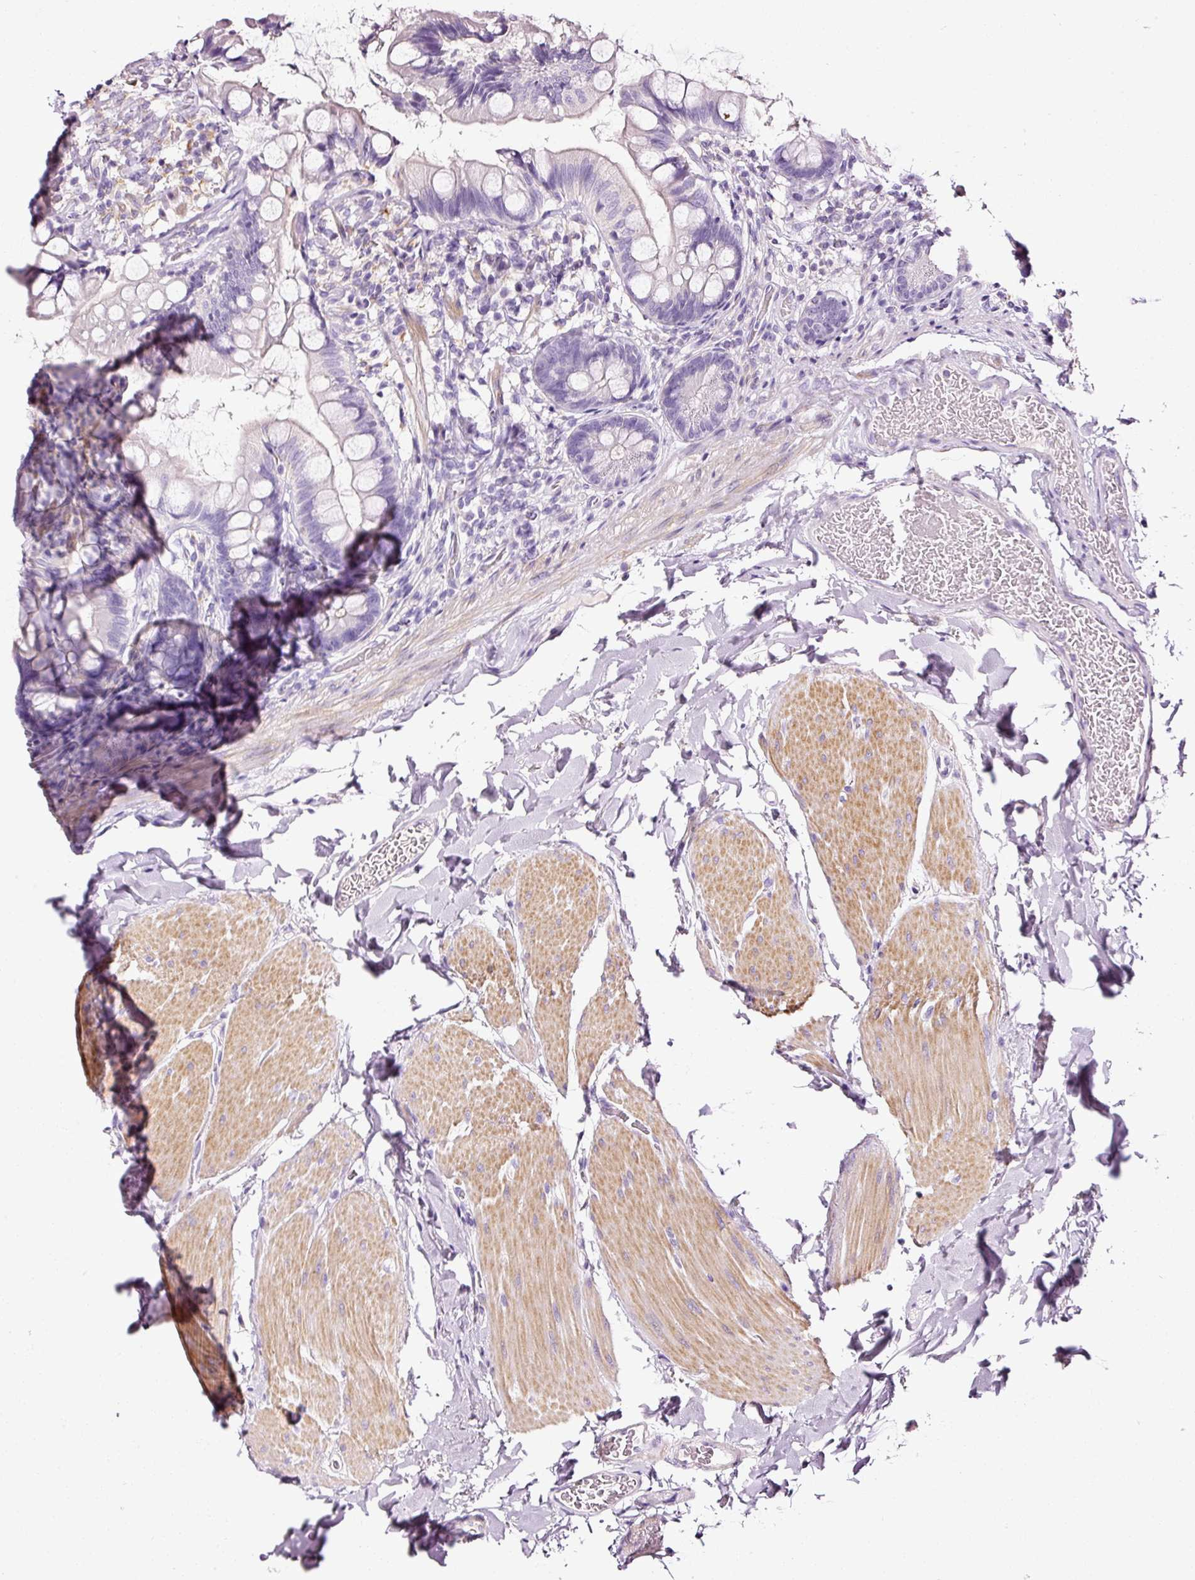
{"staining": {"intensity": "negative", "quantity": "none", "location": "none"}, "tissue": "small intestine", "cell_type": "Glandular cells", "image_type": "normal", "snomed": [{"axis": "morphology", "description": "Normal tissue, NOS"}, {"axis": "topography", "description": "Small intestine"}], "caption": "Immunohistochemistry (IHC) photomicrograph of benign small intestine: small intestine stained with DAB exhibits no significant protein positivity in glandular cells. Brightfield microscopy of immunohistochemistry stained with DAB (3,3'-diaminobenzidine) (brown) and hematoxylin (blue), captured at high magnification.", "gene": "CYB561A3", "patient": {"sex": "male", "age": 70}}